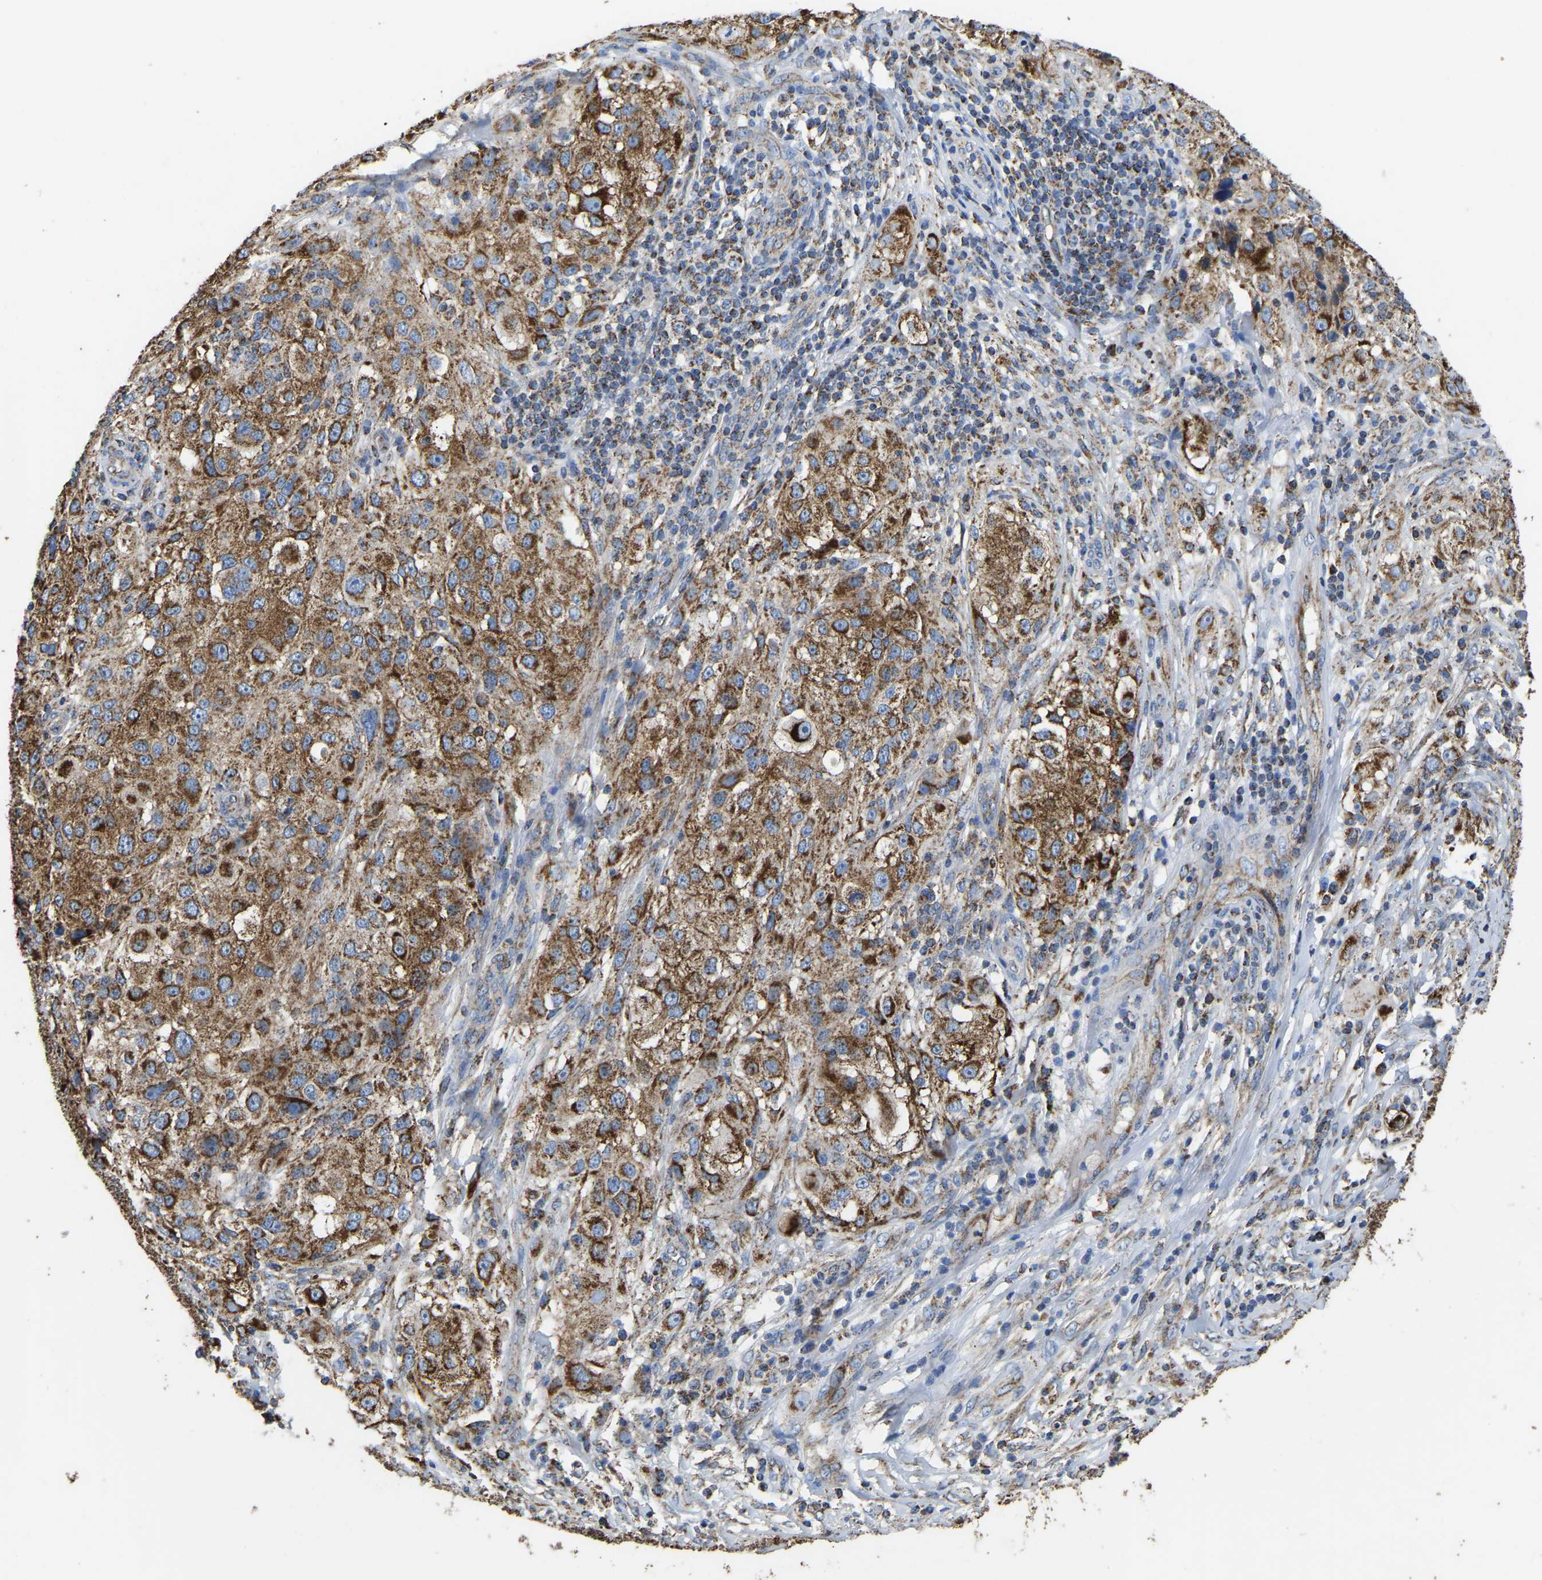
{"staining": {"intensity": "moderate", "quantity": ">75%", "location": "cytoplasmic/membranous"}, "tissue": "melanoma", "cell_type": "Tumor cells", "image_type": "cancer", "snomed": [{"axis": "morphology", "description": "Necrosis, NOS"}, {"axis": "morphology", "description": "Malignant melanoma, NOS"}, {"axis": "topography", "description": "Skin"}], "caption": "The micrograph exhibits a brown stain indicating the presence of a protein in the cytoplasmic/membranous of tumor cells in melanoma. The protein of interest is stained brown, and the nuclei are stained in blue (DAB IHC with brightfield microscopy, high magnification).", "gene": "ETFA", "patient": {"sex": "female", "age": 87}}